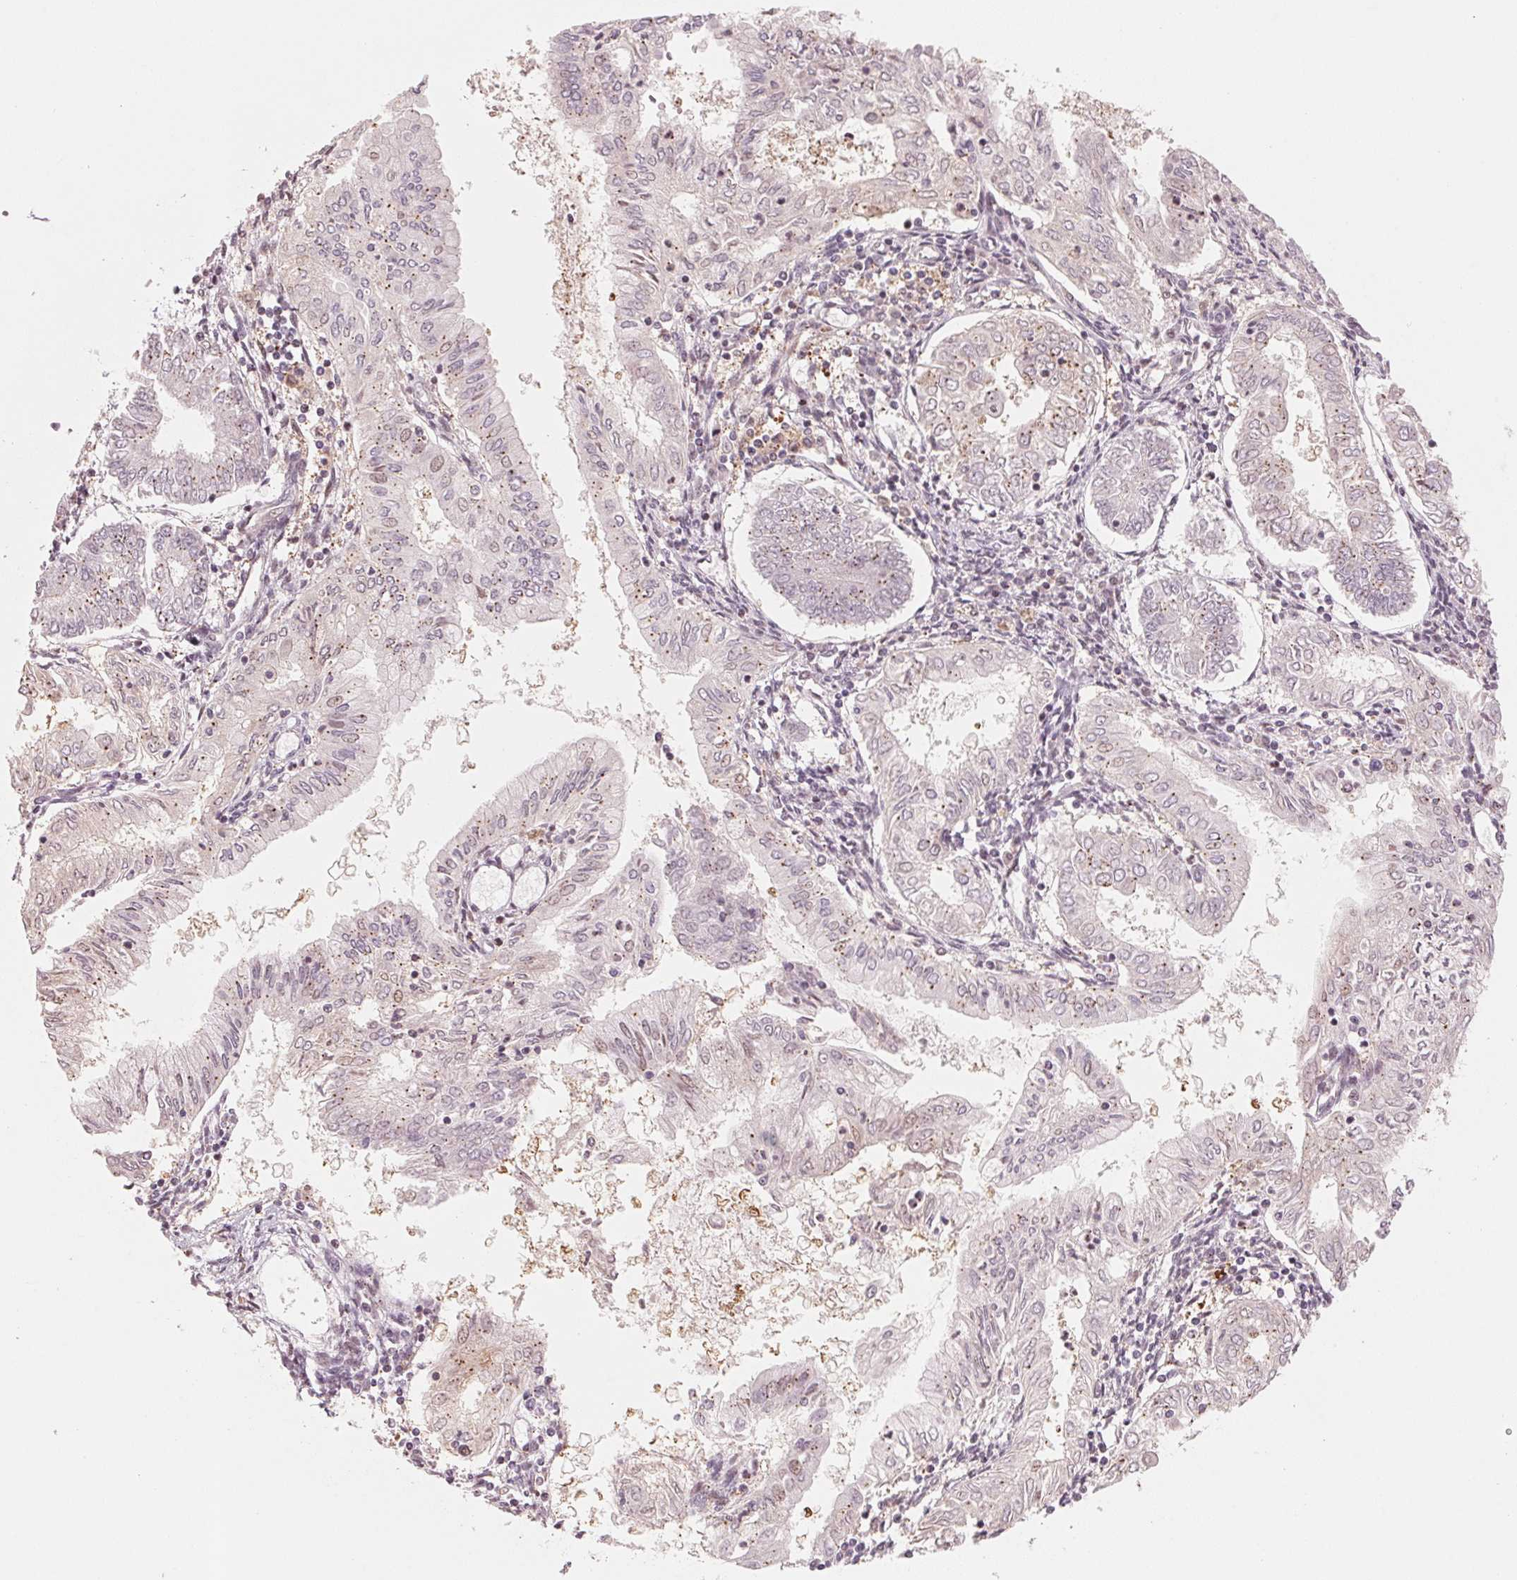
{"staining": {"intensity": "weak", "quantity": "<25%", "location": "cytoplasmic/membranous"}, "tissue": "endometrial cancer", "cell_type": "Tumor cells", "image_type": "cancer", "snomed": [{"axis": "morphology", "description": "Adenocarcinoma, NOS"}, {"axis": "topography", "description": "Endometrium"}], "caption": "This micrograph is of adenocarcinoma (endometrial) stained with IHC to label a protein in brown with the nuclei are counter-stained blue. There is no staining in tumor cells. (Stains: DAB (3,3'-diaminobenzidine) IHC with hematoxylin counter stain, Microscopy: brightfield microscopy at high magnification).", "gene": "SLC17A4", "patient": {"sex": "female", "age": 68}}